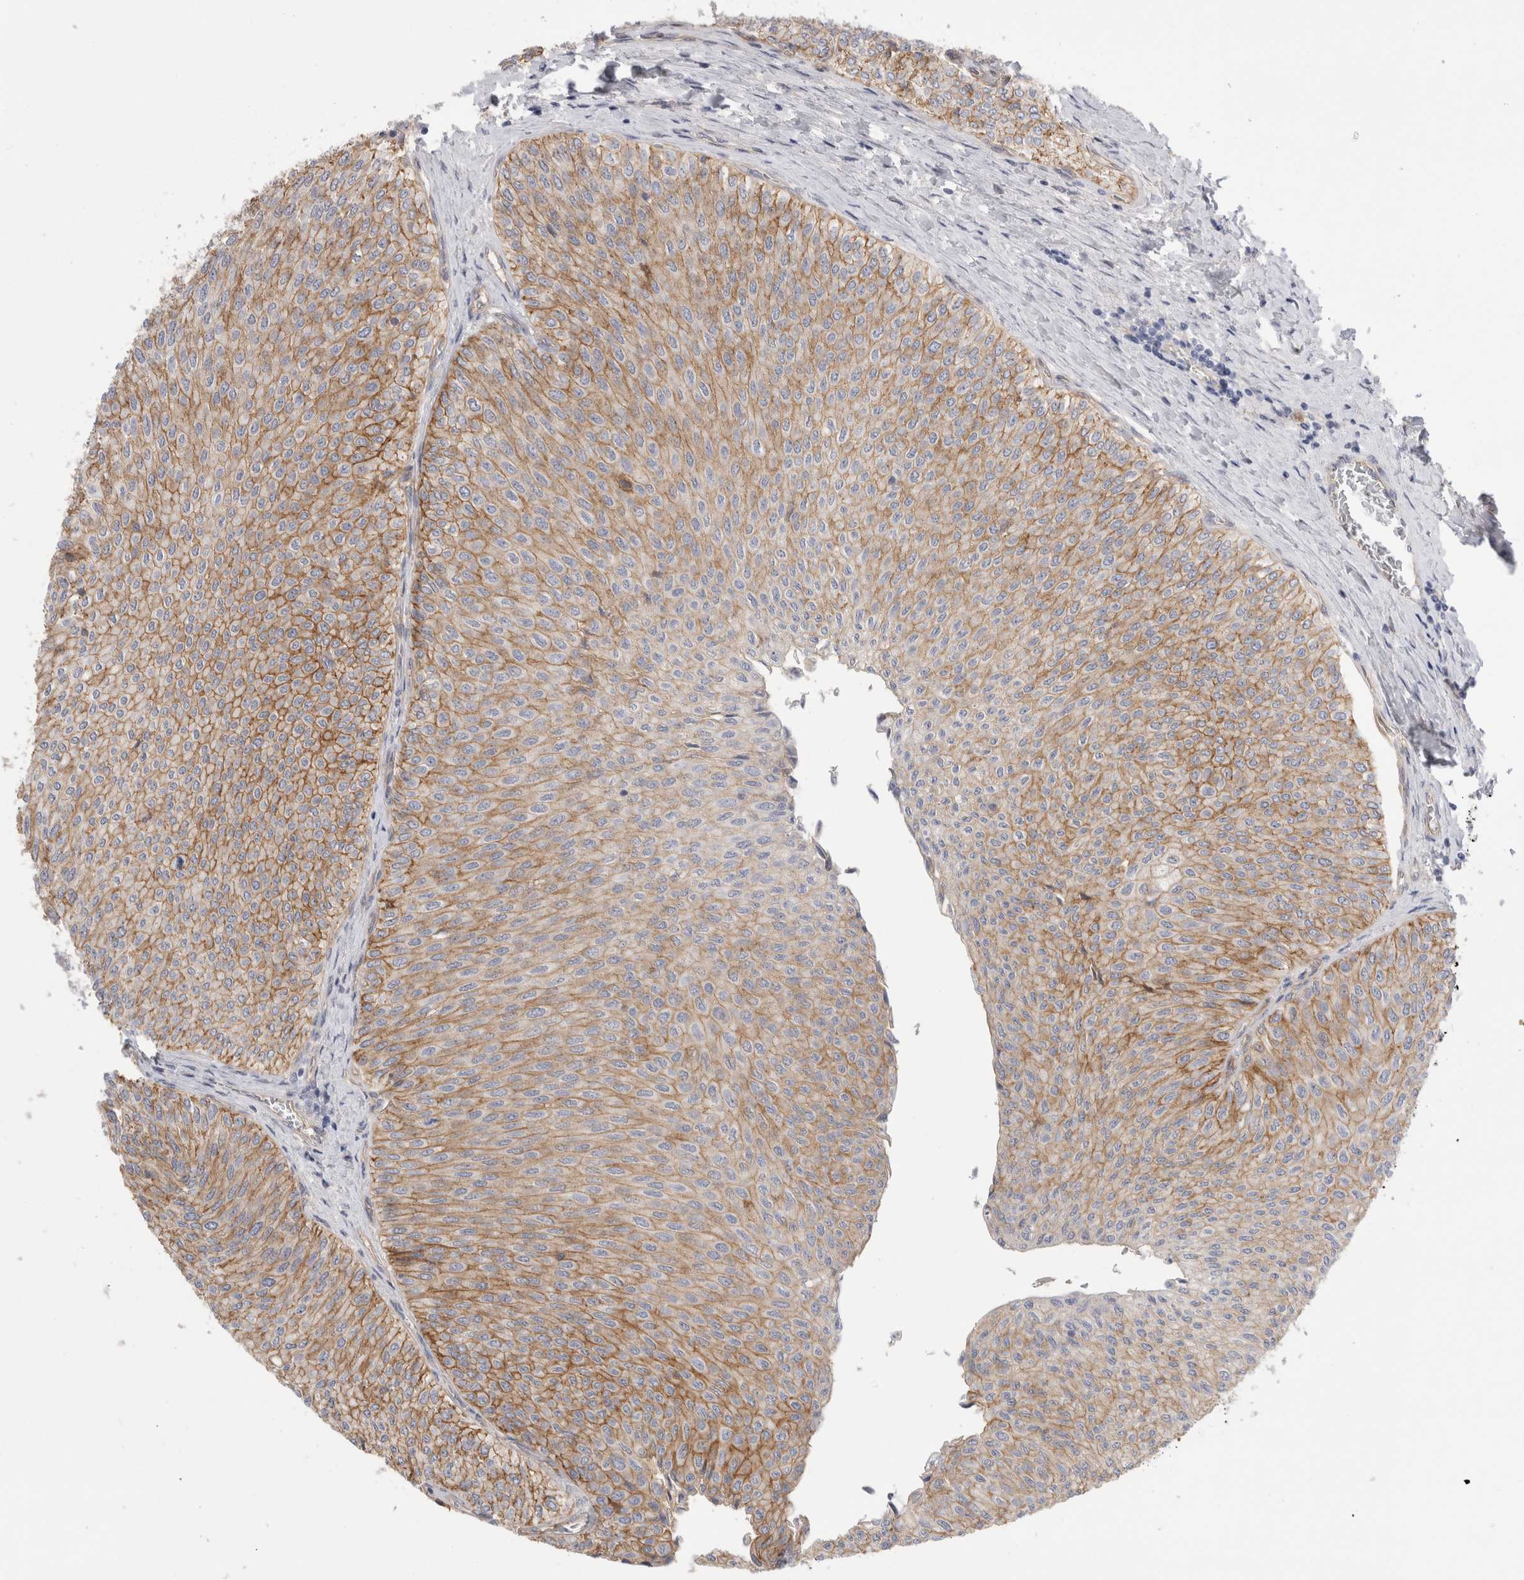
{"staining": {"intensity": "moderate", "quantity": ">75%", "location": "cytoplasmic/membranous"}, "tissue": "urothelial cancer", "cell_type": "Tumor cells", "image_type": "cancer", "snomed": [{"axis": "morphology", "description": "Urothelial carcinoma, Low grade"}, {"axis": "topography", "description": "Urinary bladder"}], "caption": "A brown stain labels moderate cytoplasmic/membranous expression of a protein in human low-grade urothelial carcinoma tumor cells.", "gene": "VANGL1", "patient": {"sex": "male", "age": 78}}